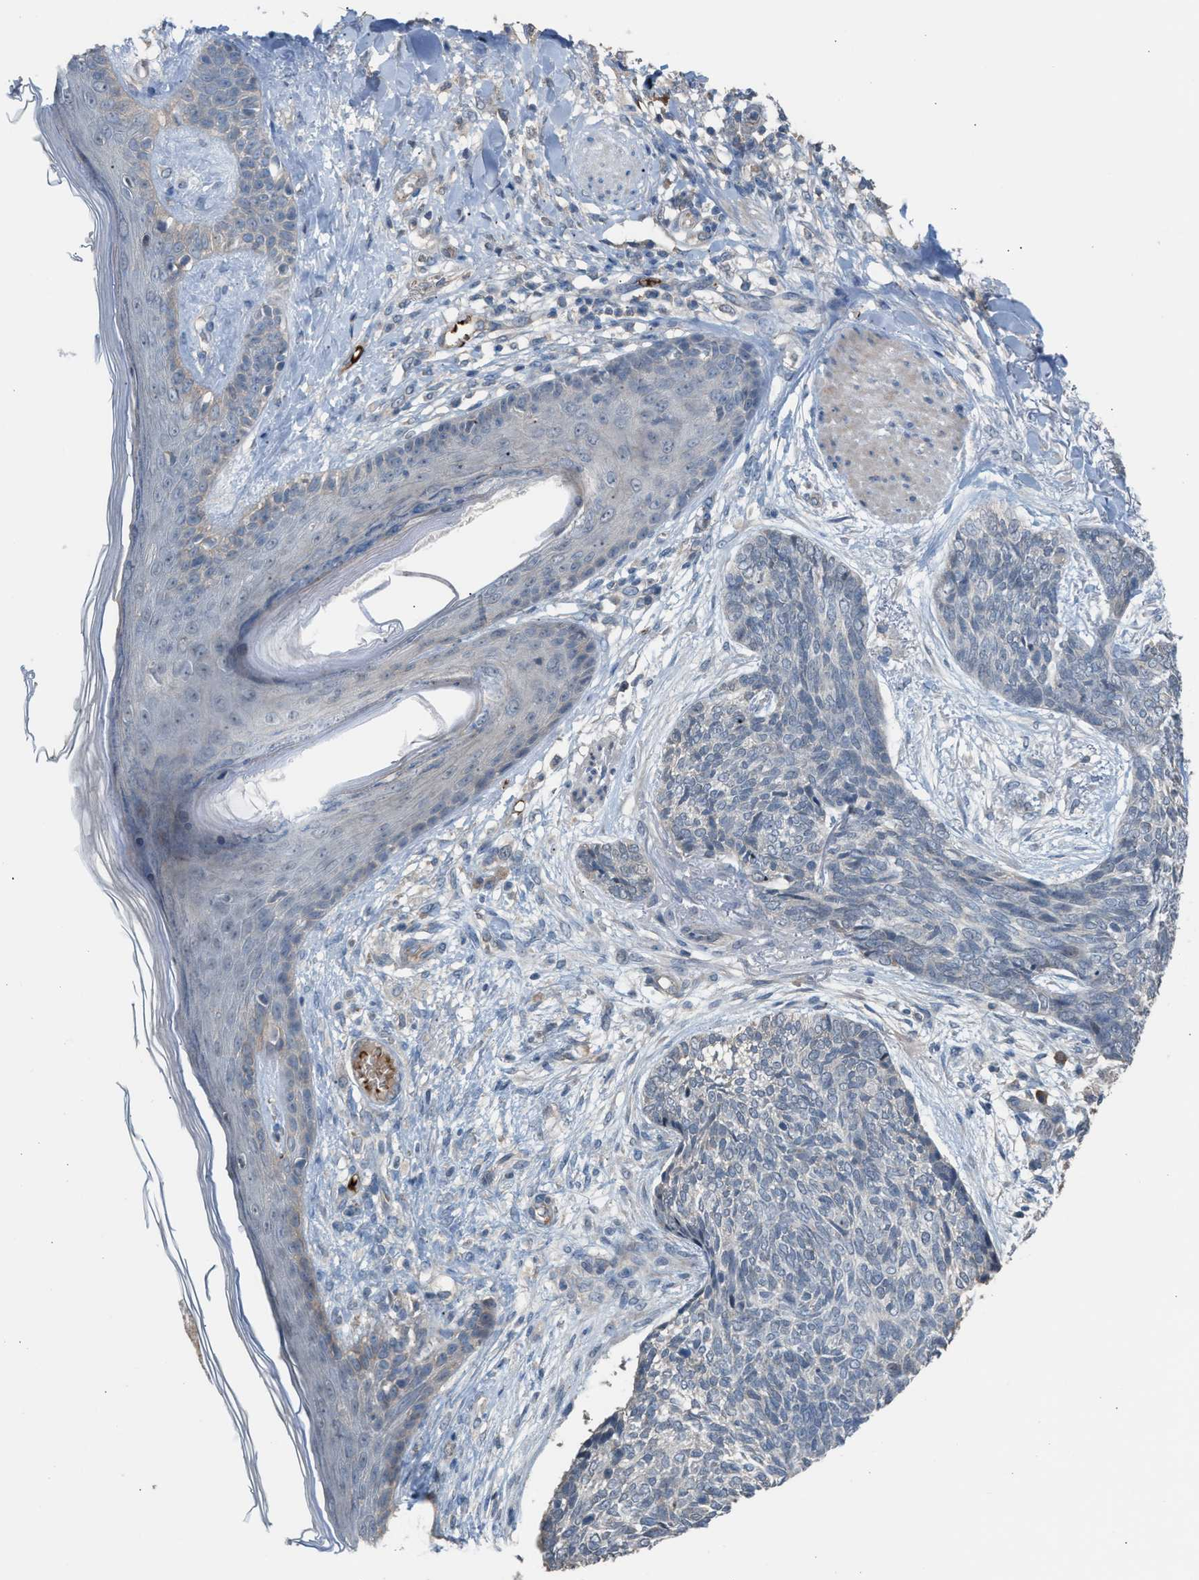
{"staining": {"intensity": "negative", "quantity": "none", "location": "none"}, "tissue": "skin cancer", "cell_type": "Tumor cells", "image_type": "cancer", "snomed": [{"axis": "morphology", "description": "Basal cell carcinoma"}, {"axis": "topography", "description": "Skin"}], "caption": "Immunohistochemistry (IHC) of human skin basal cell carcinoma reveals no positivity in tumor cells.", "gene": "CFAP77", "patient": {"sex": "female", "age": 84}}